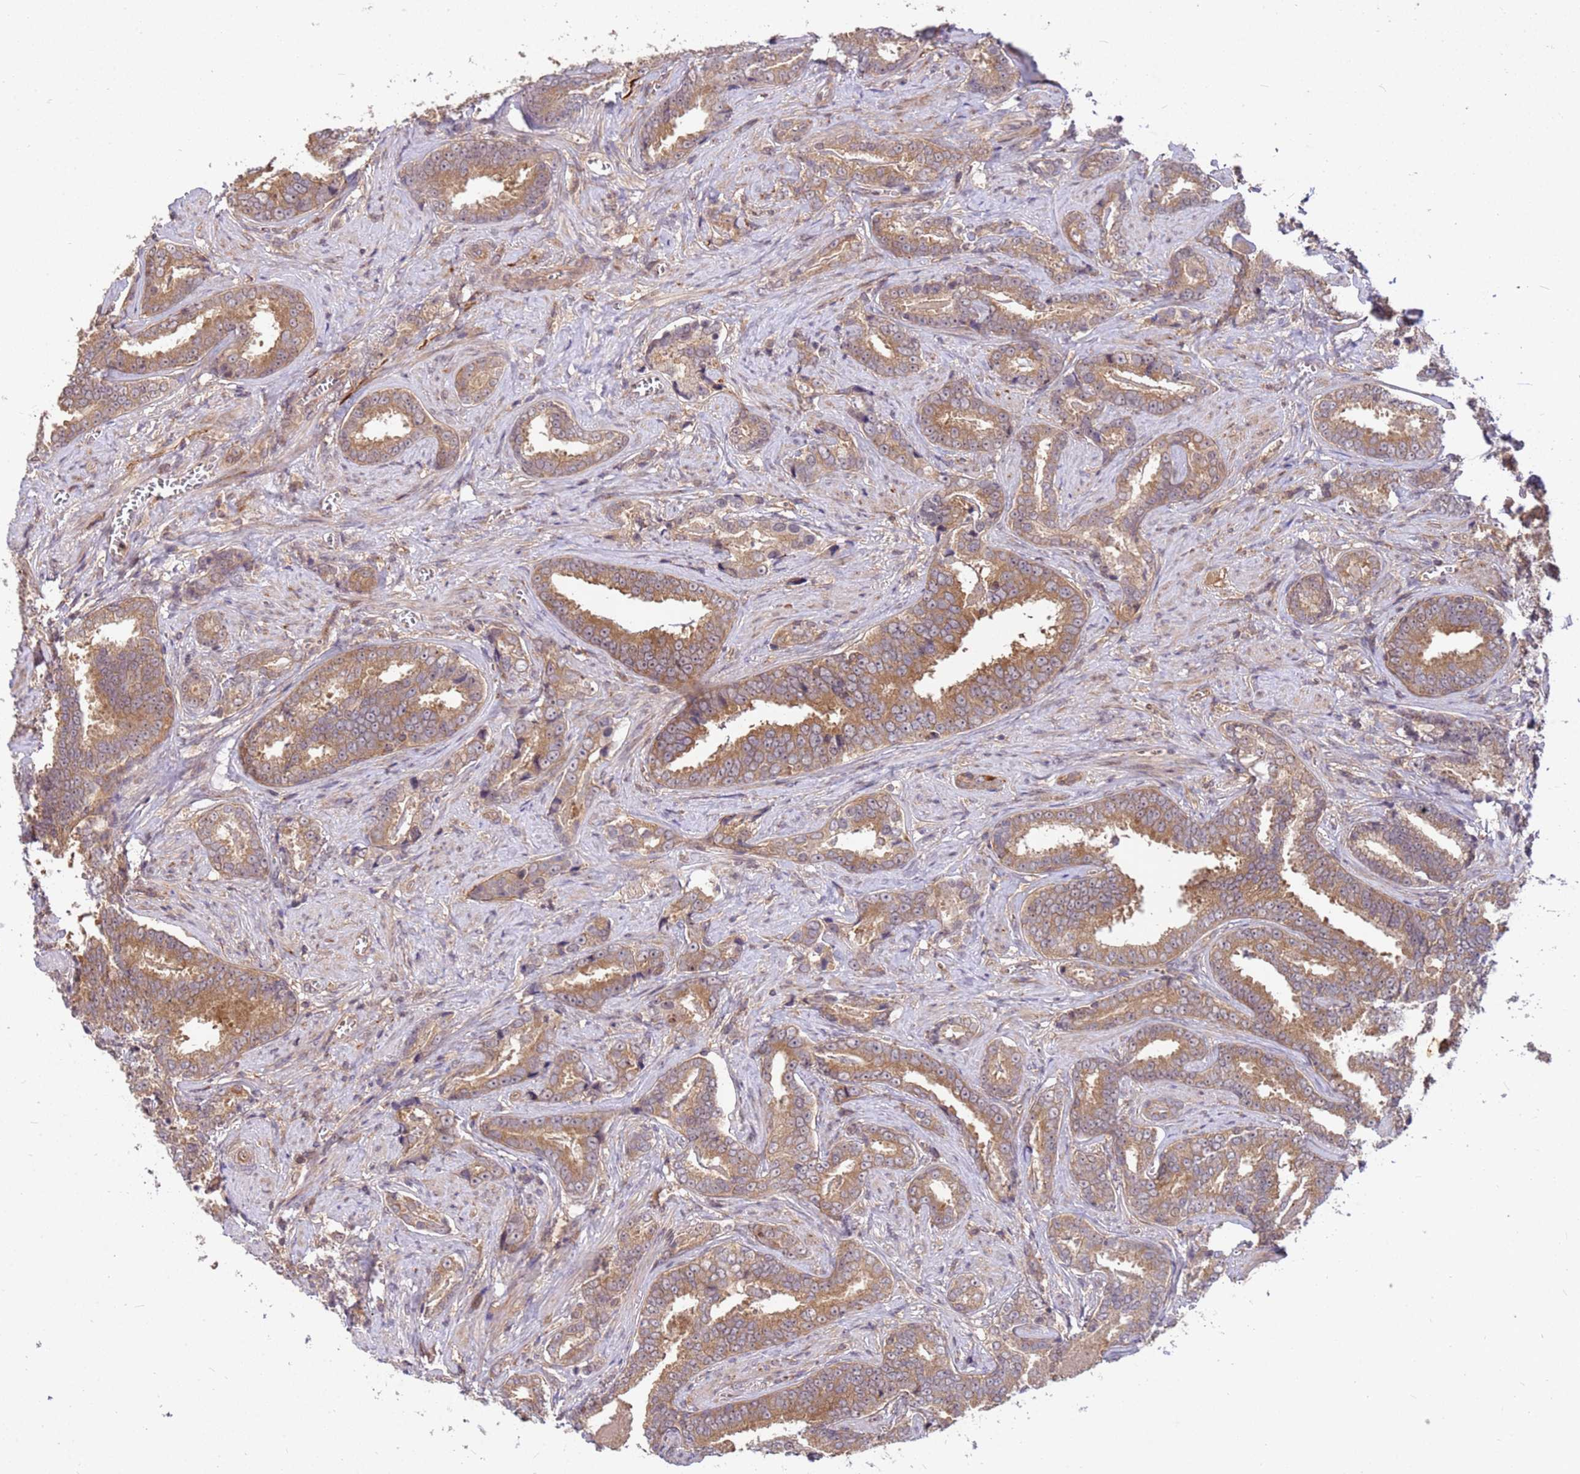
{"staining": {"intensity": "moderate", "quantity": ">75%", "location": "cytoplasmic/membranous"}, "tissue": "prostate cancer", "cell_type": "Tumor cells", "image_type": "cancer", "snomed": [{"axis": "morphology", "description": "Adenocarcinoma, High grade"}, {"axis": "topography", "description": "Prostate"}], "caption": "High-grade adenocarcinoma (prostate) stained for a protein demonstrates moderate cytoplasmic/membranous positivity in tumor cells.", "gene": "PPP2CB", "patient": {"sex": "male", "age": 67}}